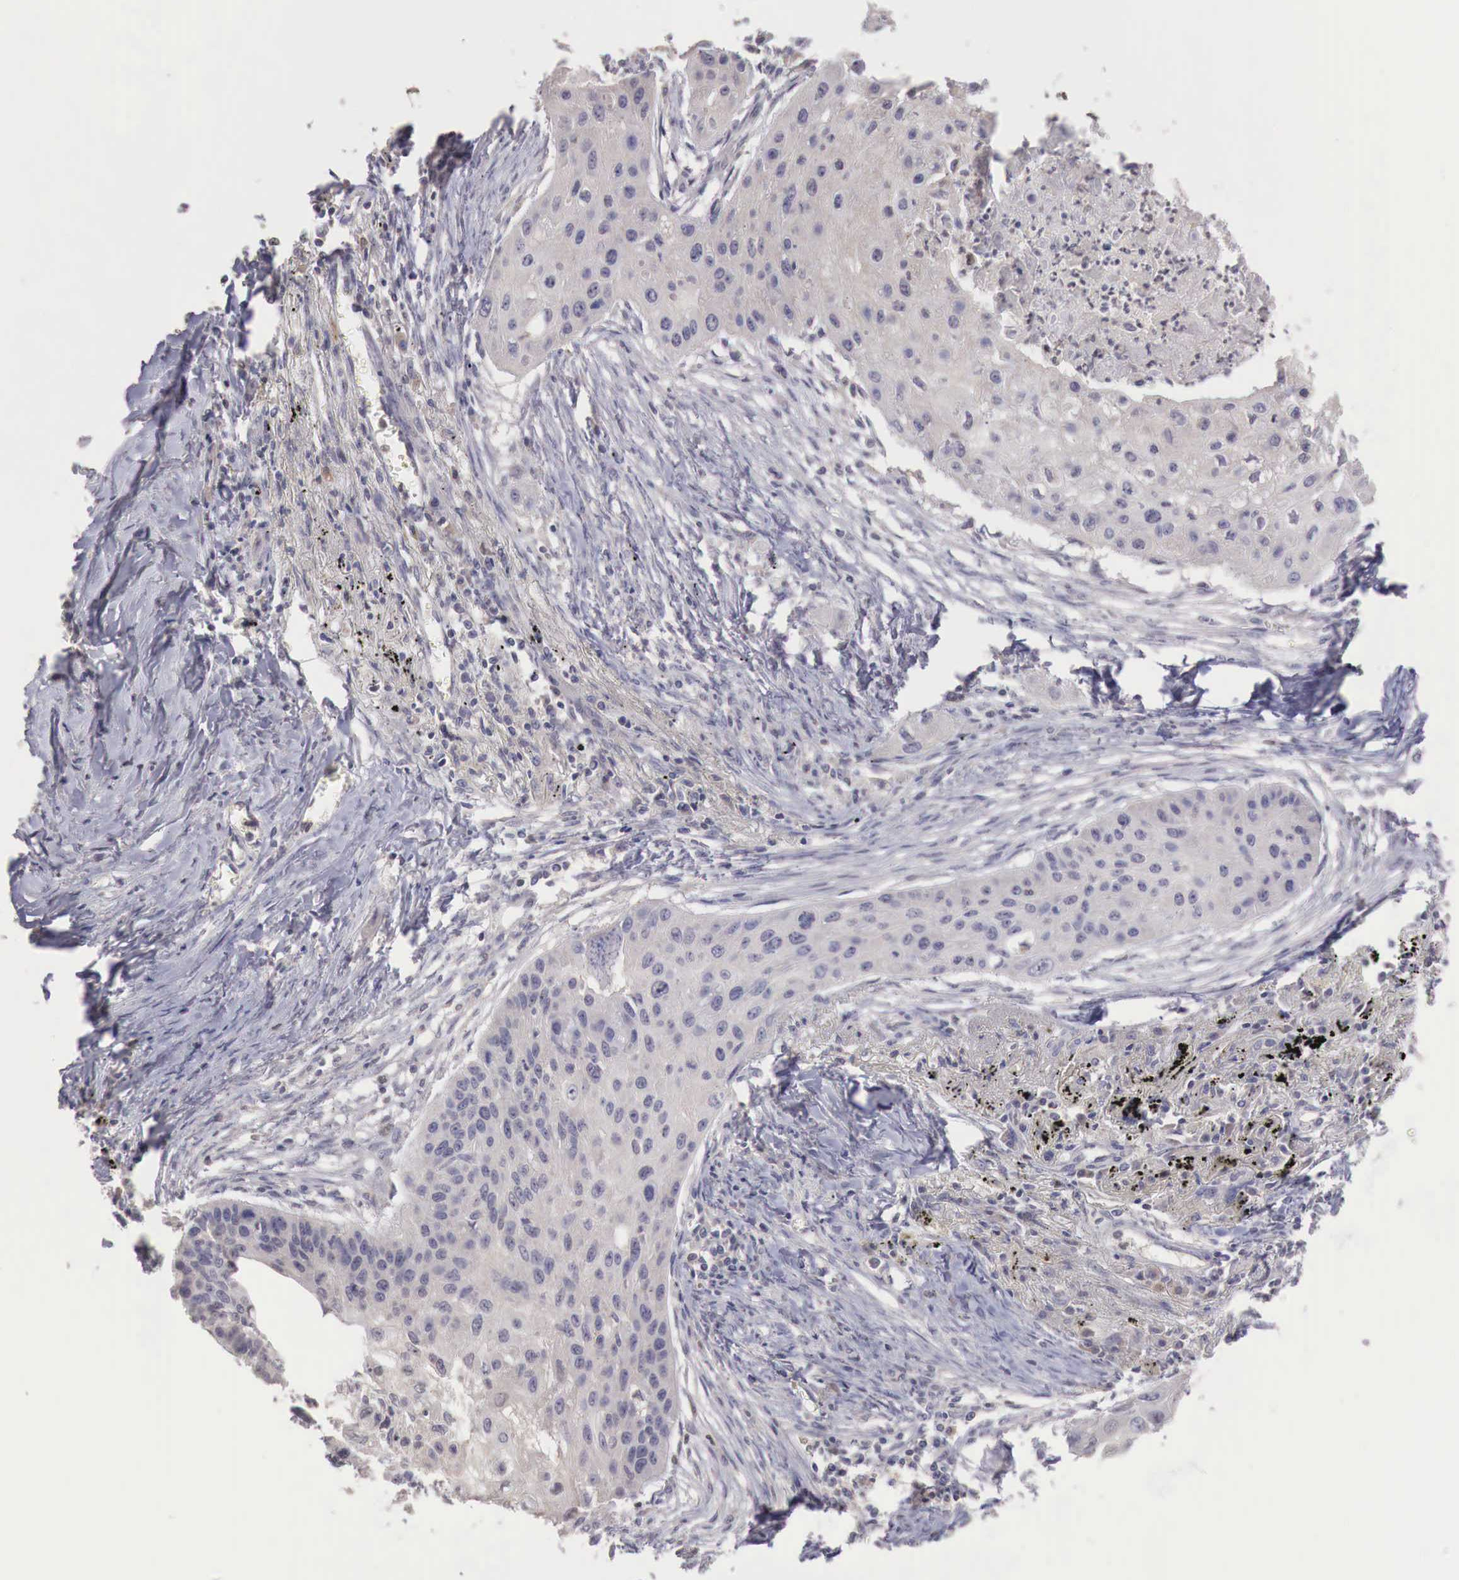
{"staining": {"intensity": "negative", "quantity": "none", "location": "none"}, "tissue": "lung cancer", "cell_type": "Tumor cells", "image_type": "cancer", "snomed": [{"axis": "morphology", "description": "Squamous cell carcinoma, NOS"}, {"axis": "topography", "description": "Lung"}], "caption": "DAB immunohistochemical staining of human squamous cell carcinoma (lung) demonstrates no significant staining in tumor cells.", "gene": "TBC1D9", "patient": {"sex": "male", "age": 71}}